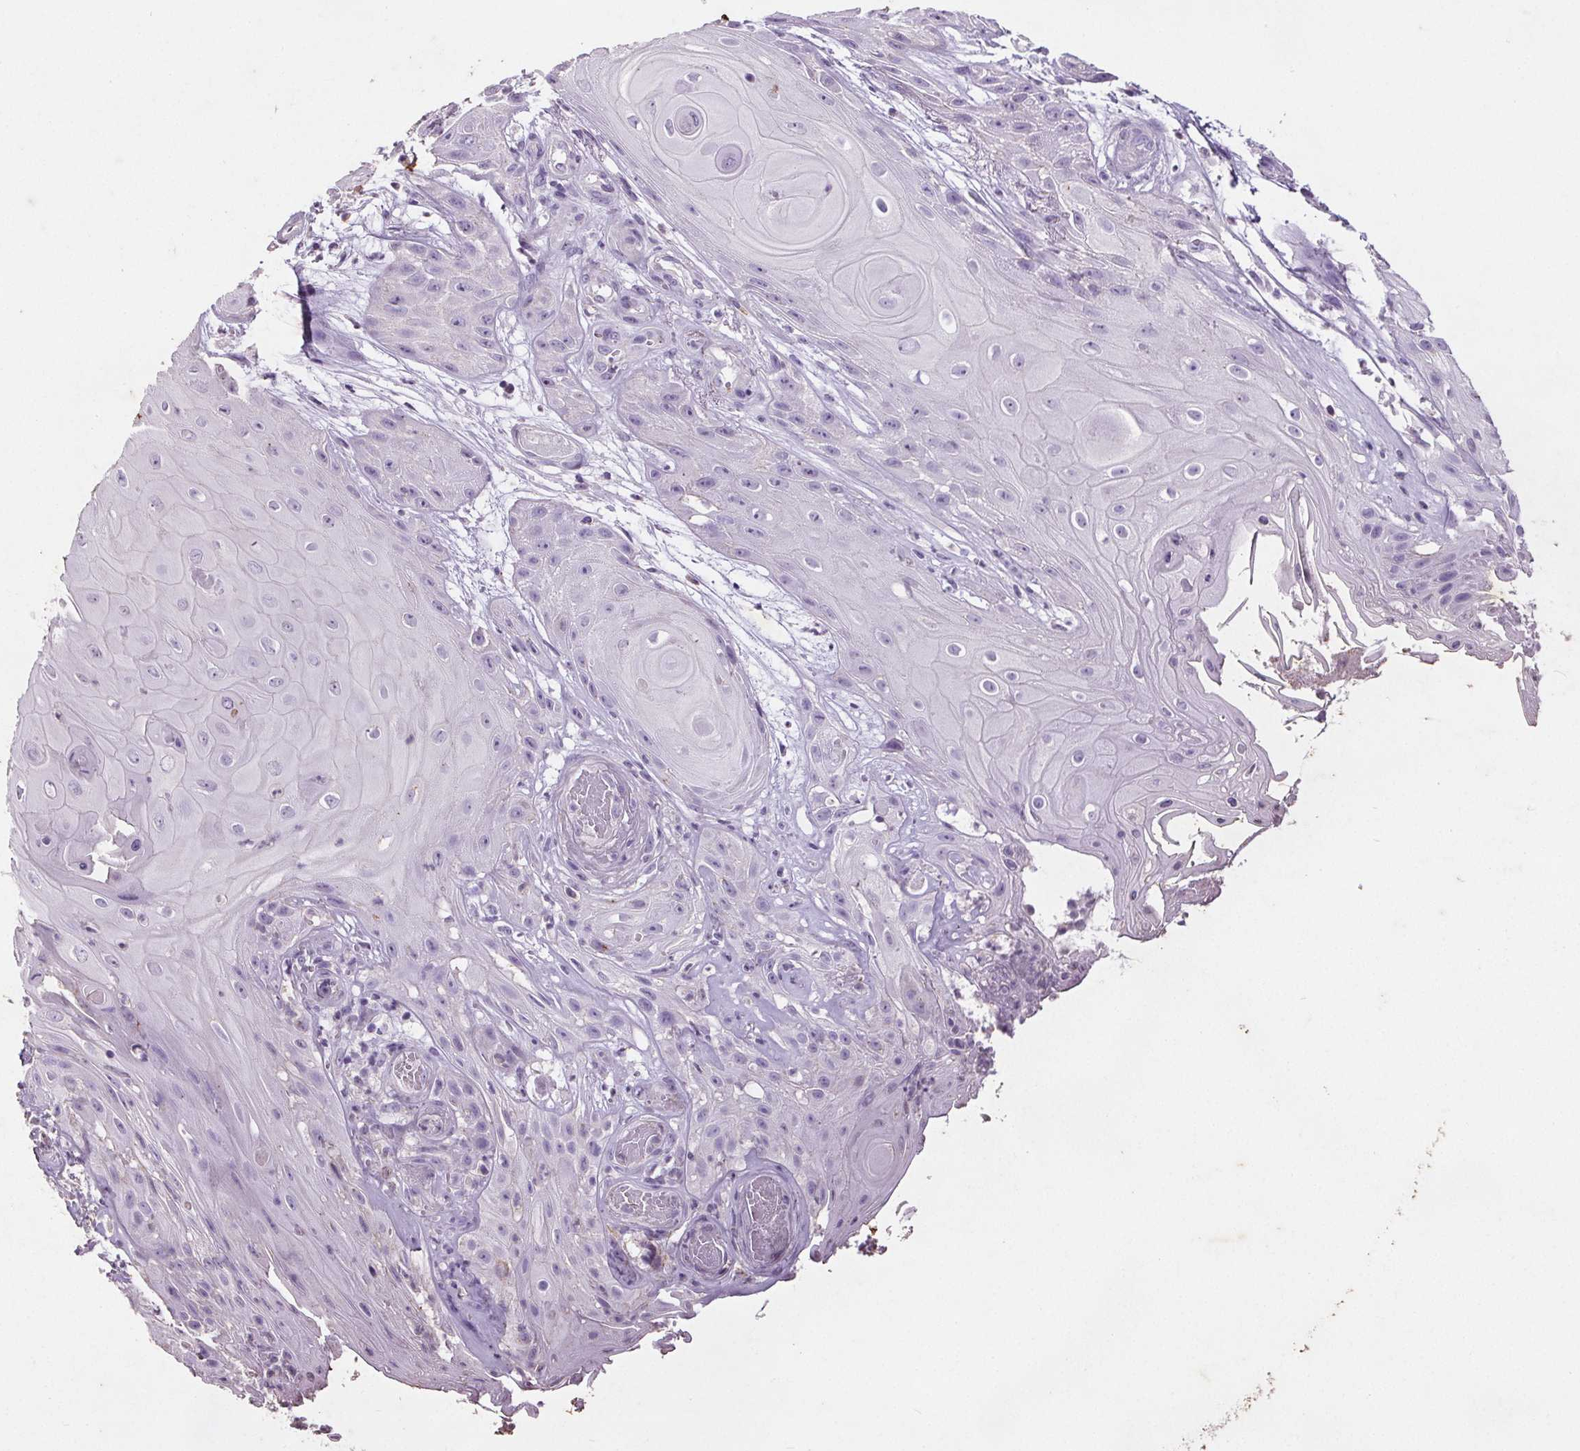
{"staining": {"intensity": "negative", "quantity": "none", "location": "none"}, "tissue": "skin cancer", "cell_type": "Tumor cells", "image_type": "cancer", "snomed": [{"axis": "morphology", "description": "Squamous cell carcinoma, NOS"}, {"axis": "topography", "description": "Skin"}], "caption": "A histopathology image of skin squamous cell carcinoma stained for a protein displays no brown staining in tumor cells. (Stains: DAB (3,3'-diaminobenzidine) immunohistochemistry (IHC) with hematoxylin counter stain, Microscopy: brightfield microscopy at high magnification).", "gene": "C19orf84", "patient": {"sex": "male", "age": 62}}